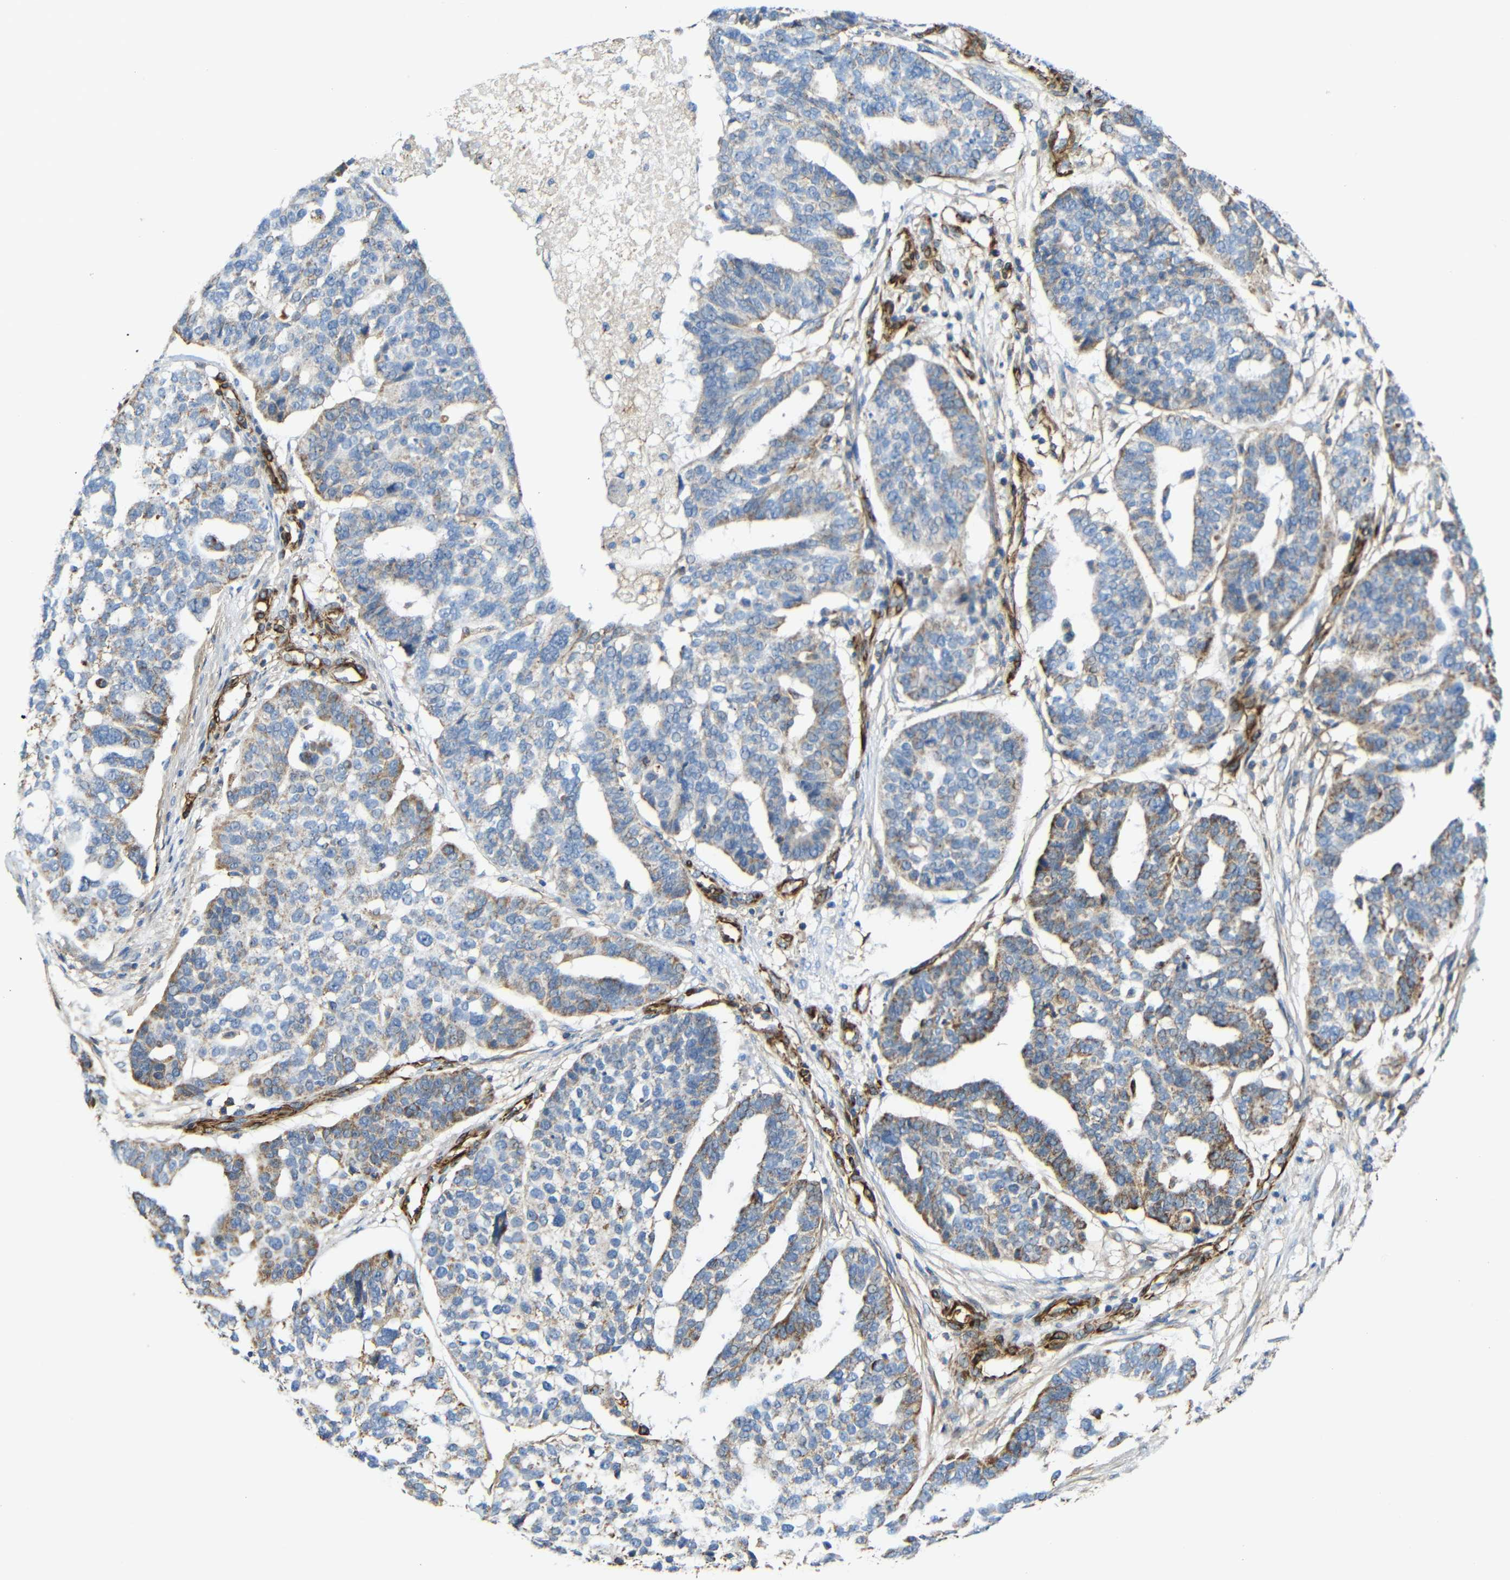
{"staining": {"intensity": "moderate", "quantity": "25%-75%", "location": "cytoplasmic/membranous"}, "tissue": "ovarian cancer", "cell_type": "Tumor cells", "image_type": "cancer", "snomed": [{"axis": "morphology", "description": "Cystadenocarcinoma, serous, NOS"}, {"axis": "topography", "description": "Ovary"}], "caption": "Brown immunohistochemical staining in human ovarian cancer (serous cystadenocarcinoma) demonstrates moderate cytoplasmic/membranous positivity in approximately 25%-75% of tumor cells. The protein is shown in brown color, while the nuclei are stained blue.", "gene": "IGSF10", "patient": {"sex": "female", "age": 59}}